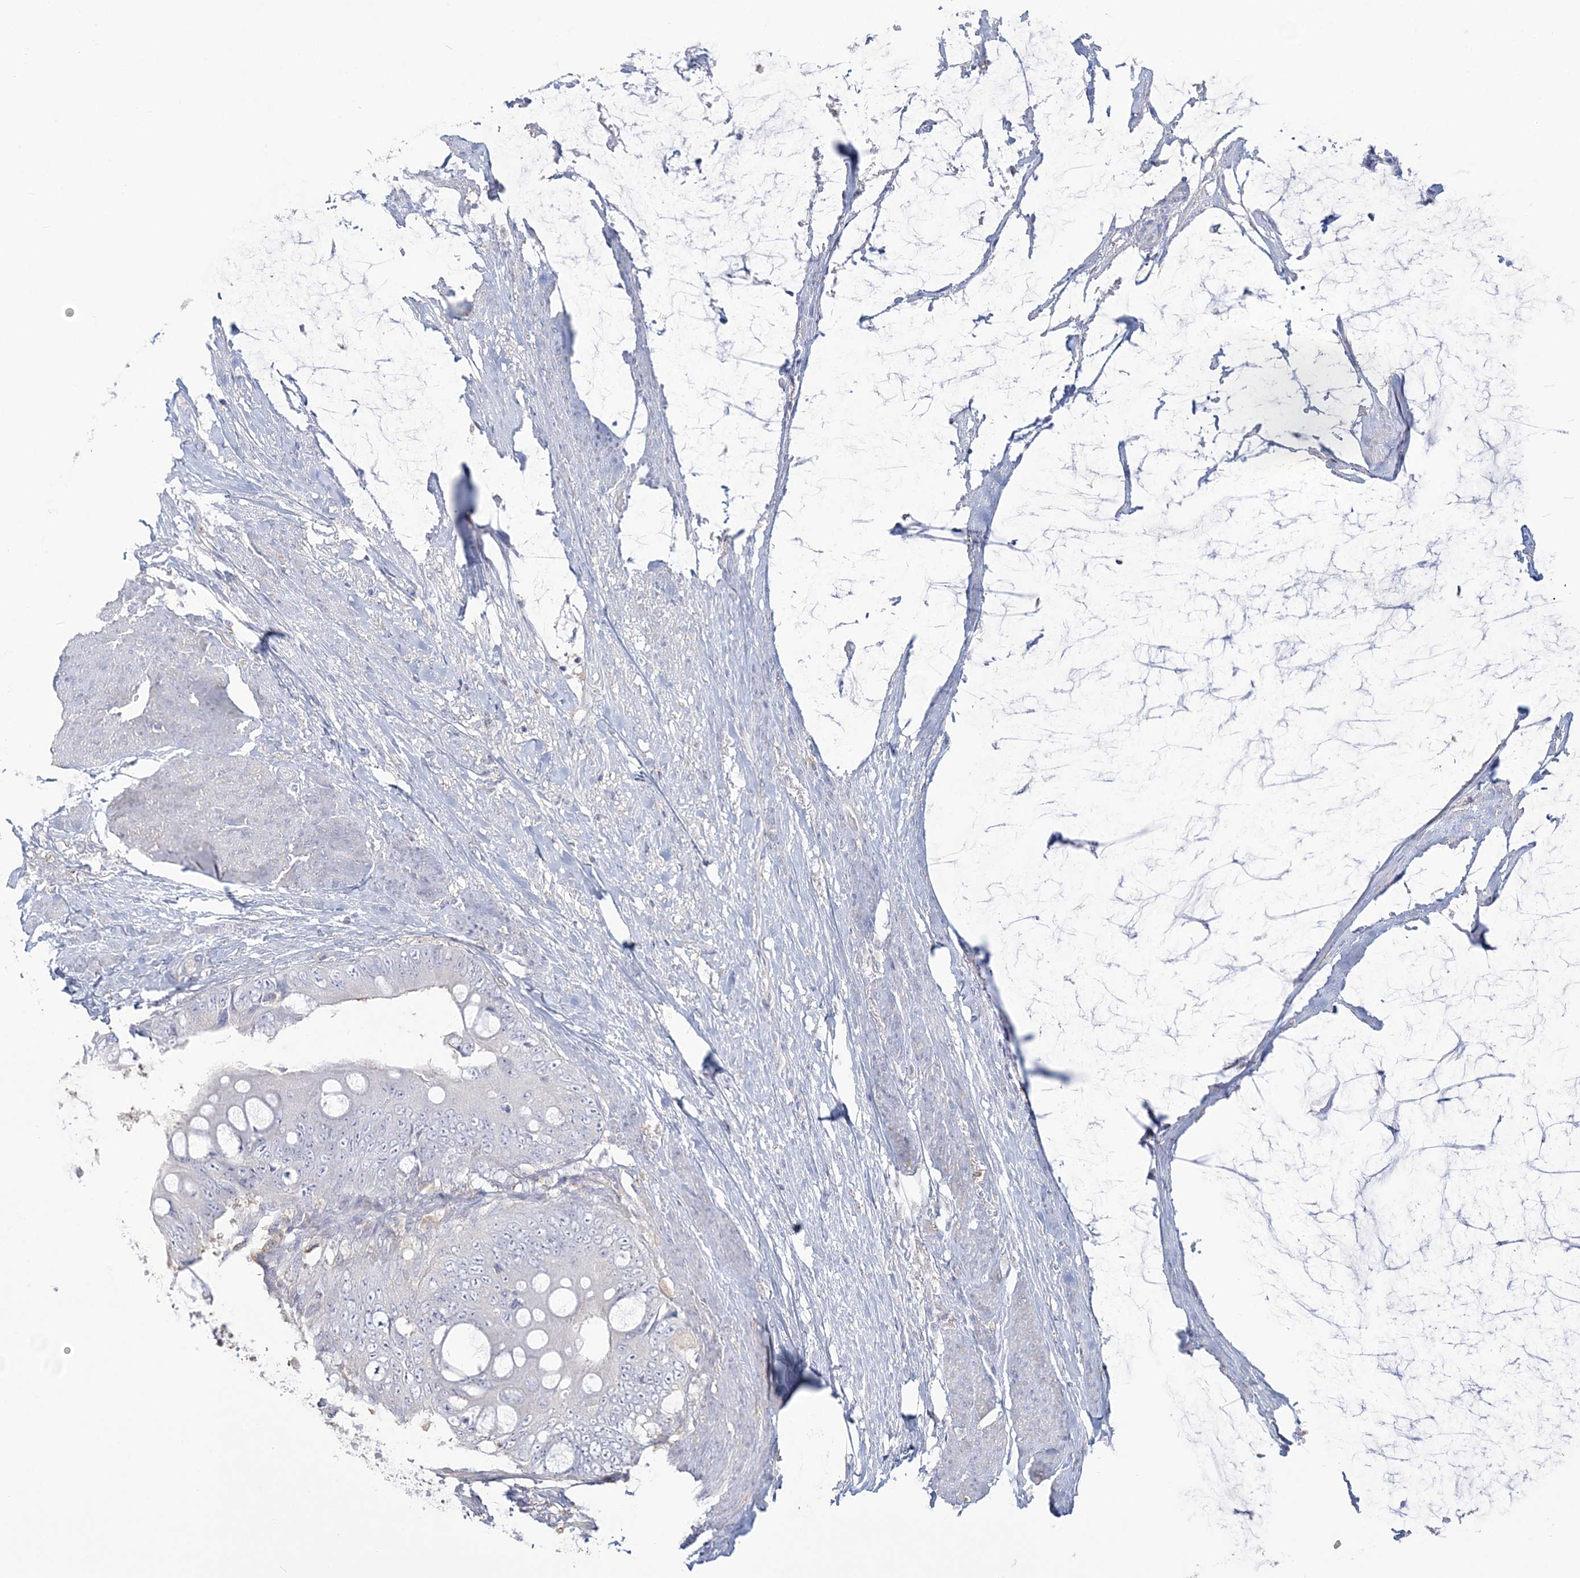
{"staining": {"intensity": "negative", "quantity": "none", "location": "none"}, "tissue": "colorectal cancer", "cell_type": "Tumor cells", "image_type": "cancer", "snomed": [{"axis": "morphology", "description": "Normal tissue, NOS"}, {"axis": "morphology", "description": "Adenocarcinoma, NOS"}, {"axis": "topography", "description": "Rectum"}, {"axis": "topography", "description": "Peripheral nerve tissue"}], "caption": "The immunohistochemistry (IHC) histopathology image has no significant positivity in tumor cells of colorectal adenocarcinoma tissue.", "gene": "ANKS1A", "patient": {"sex": "female", "age": 77}}